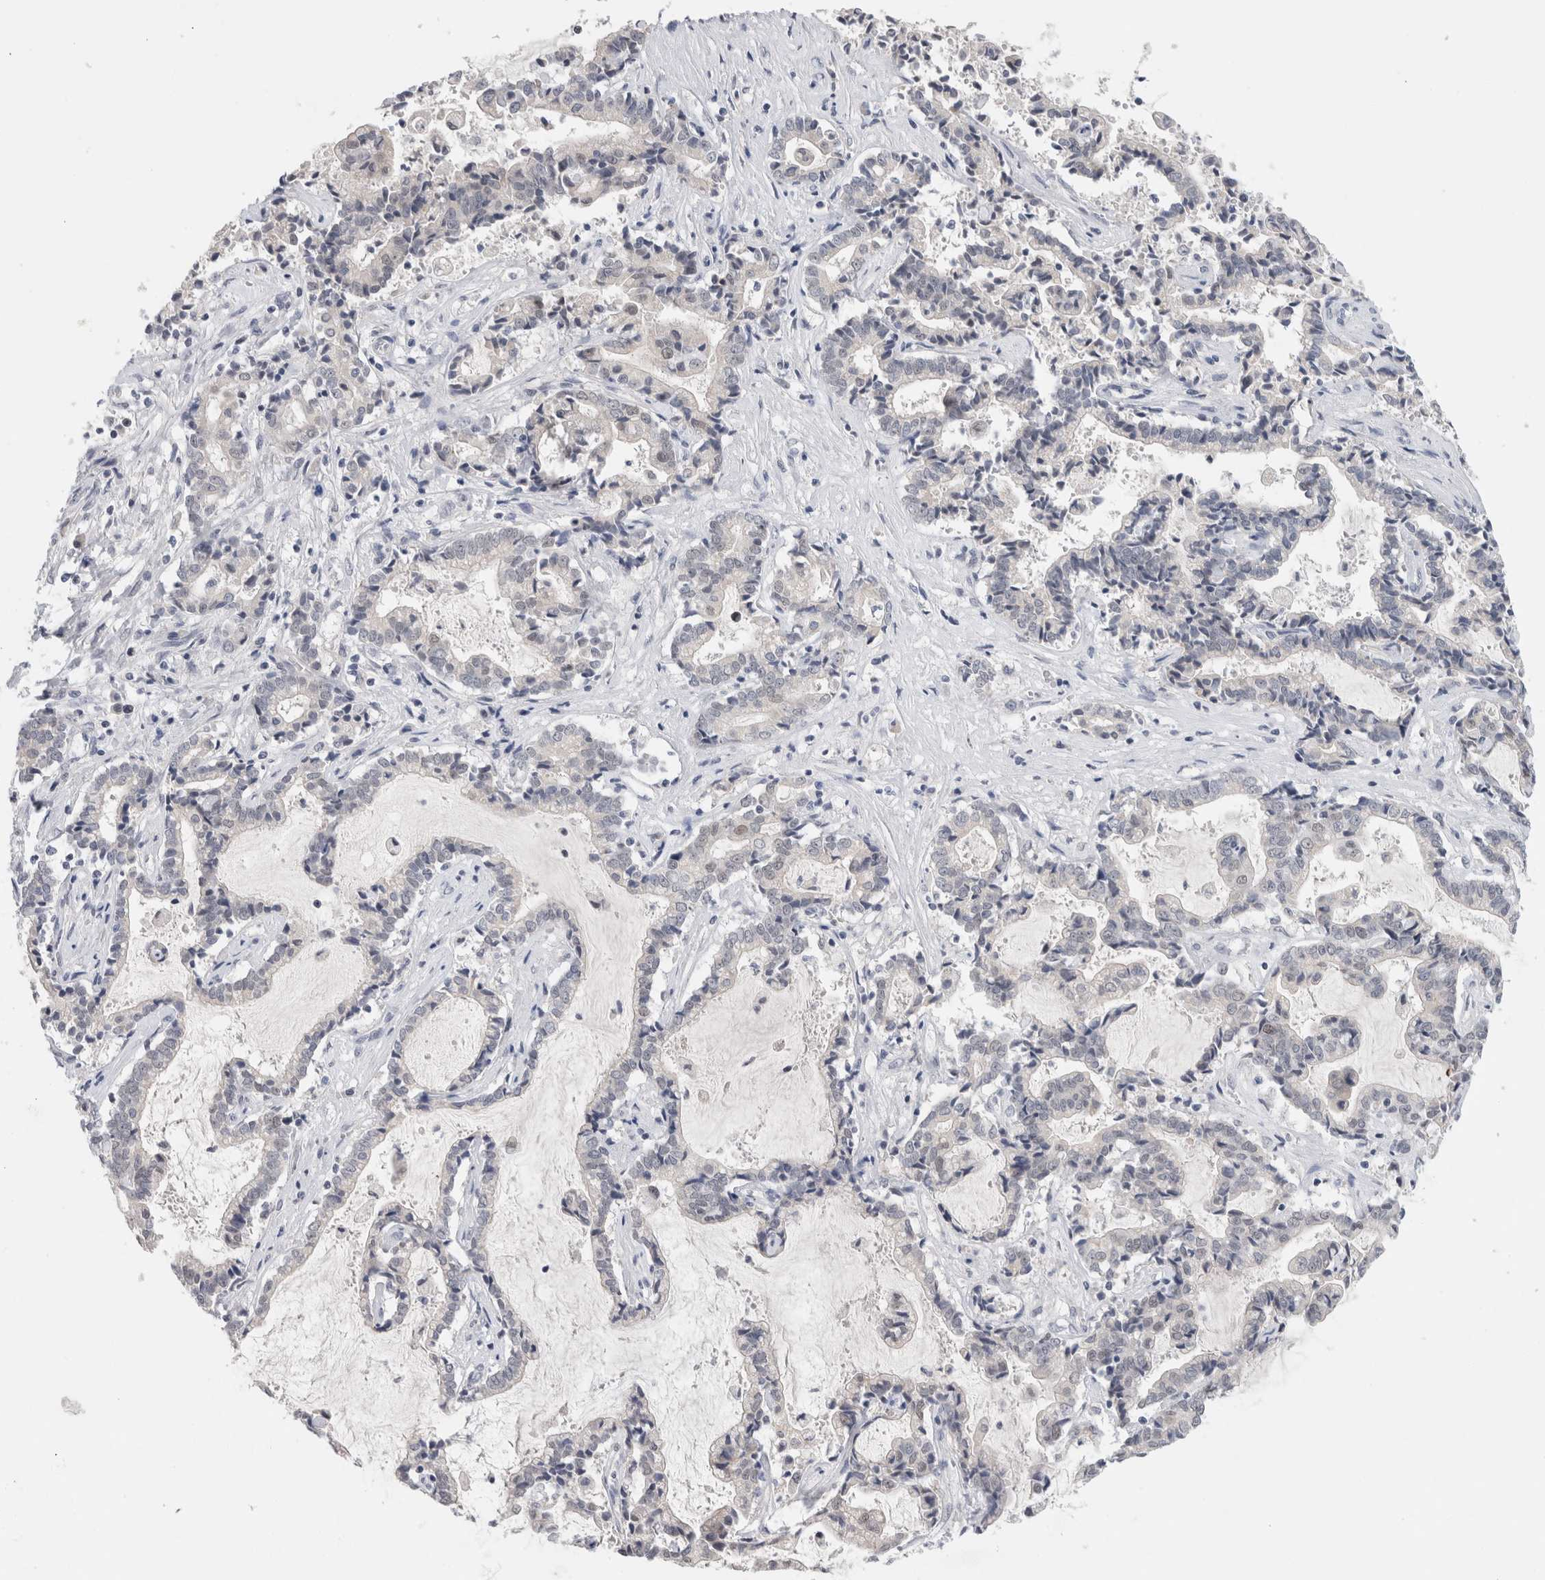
{"staining": {"intensity": "negative", "quantity": "none", "location": "none"}, "tissue": "liver cancer", "cell_type": "Tumor cells", "image_type": "cancer", "snomed": [{"axis": "morphology", "description": "Cholangiocarcinoma"}, {"axis": "topography", "description": "Liver"}], "caption": "Liver cancer stained for a protein using IHC reveals no positivity tumor cells.", "gene": "KNL1", "patient": {"sex": "male", "age": 57}}